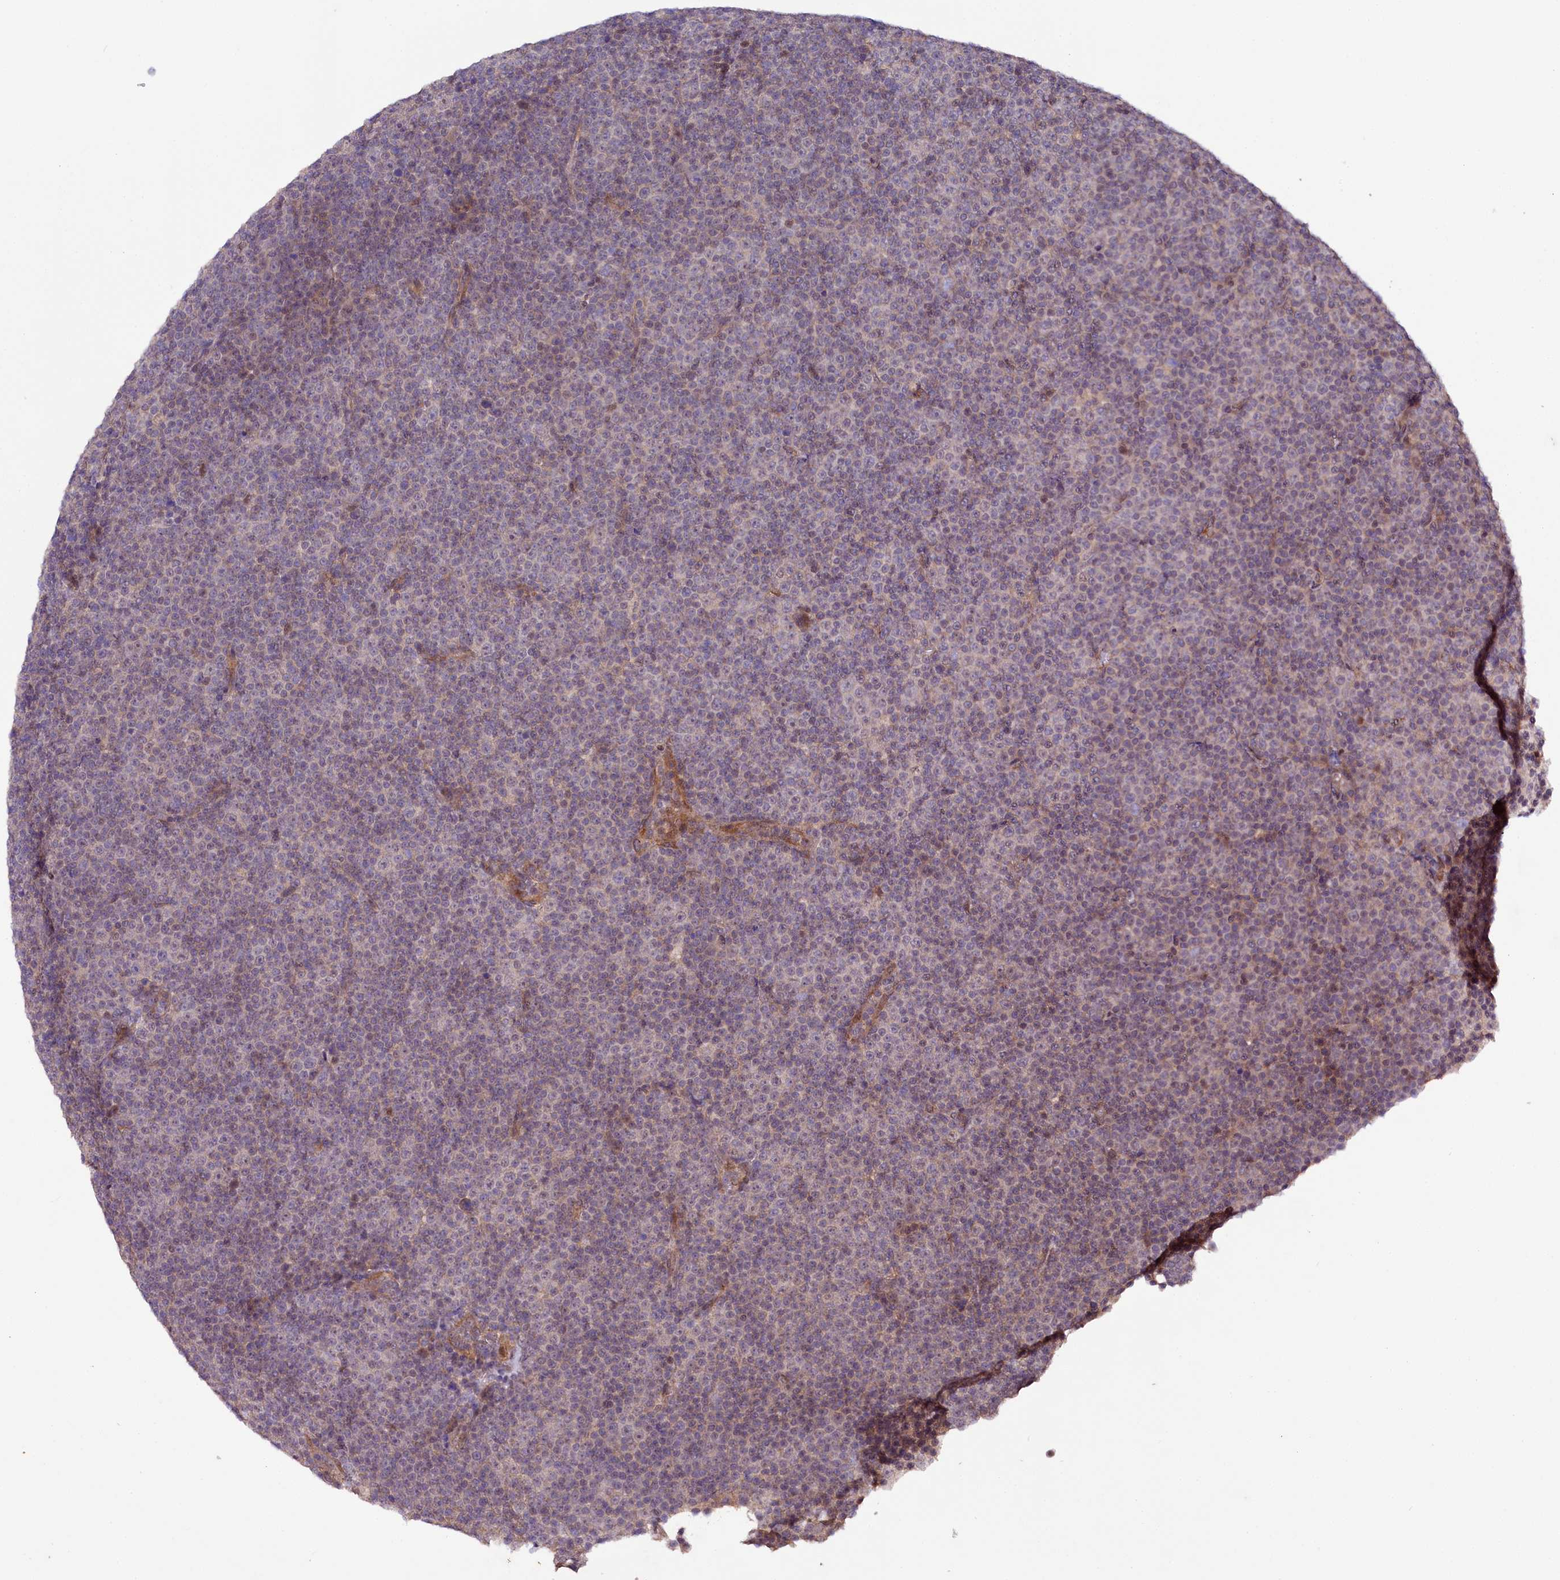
{"staining": {"intensity": "negative", "quantity": "none", "location": "none"}, "tissue": "lymphoma", "cell_type": "Tumor cells", "image_type": "cancer", "snomed": [{"axis": "morphology", "description": "Malignant lymphoma, non-Hodgkin's type, Low grade"}, {"axis": "topography", "description": "Lymph node"}], "caption": "This is an IHC histopathology image of low-grade malignant lymphoma, non-Hodgkin's type. There is no positivity in tumor cells.", "gene": "PHLDB1", "patient": {"sex": "female", "age": 67}}